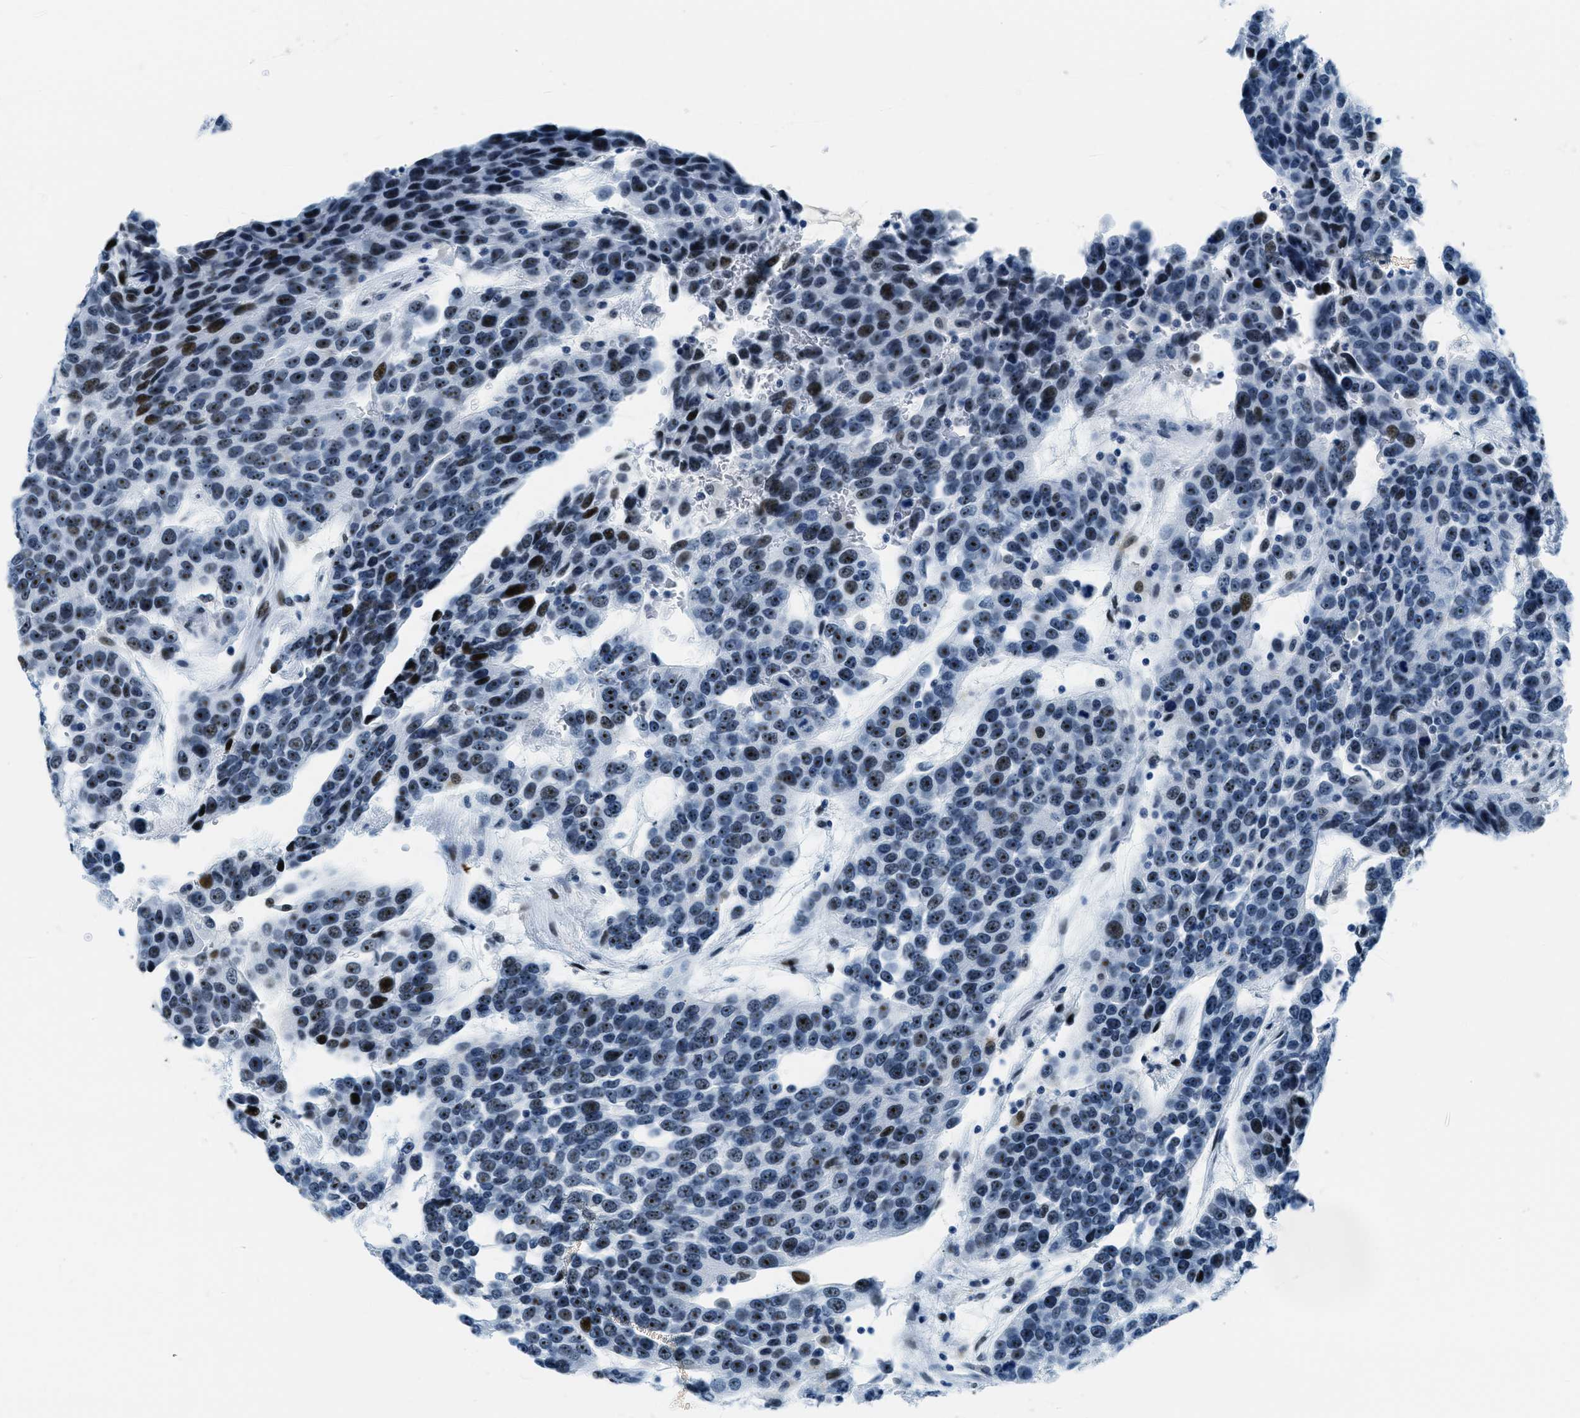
{"staining": {"intensity": "moderate", "quantity": "25%-75%", "location": "nuclear"}, "tissue": "urothelial cancer", "cell_type": "Tumor cells", "image_type": "cancer", "snomed": [{"axis": "morphology", "description": "Urothelial carcinoma, High grade"}, {"axis": "topography", "description": "Urinary bladder"}], "caption": "Immunohistochemistry (DAB) staining of human urothelial cancer shows moderate nuclear protein positivity in about 25%-75% of tumor cells. The staining was performed using DAB (3,3'-diaminobenzidine) to visualize the protein expression in brown, while the nuclei were stained in blue with hematoxylin (Magnification: 20x).", "gene": "PLA2G2A", "patient": {"sex": "female", "age": 80}}